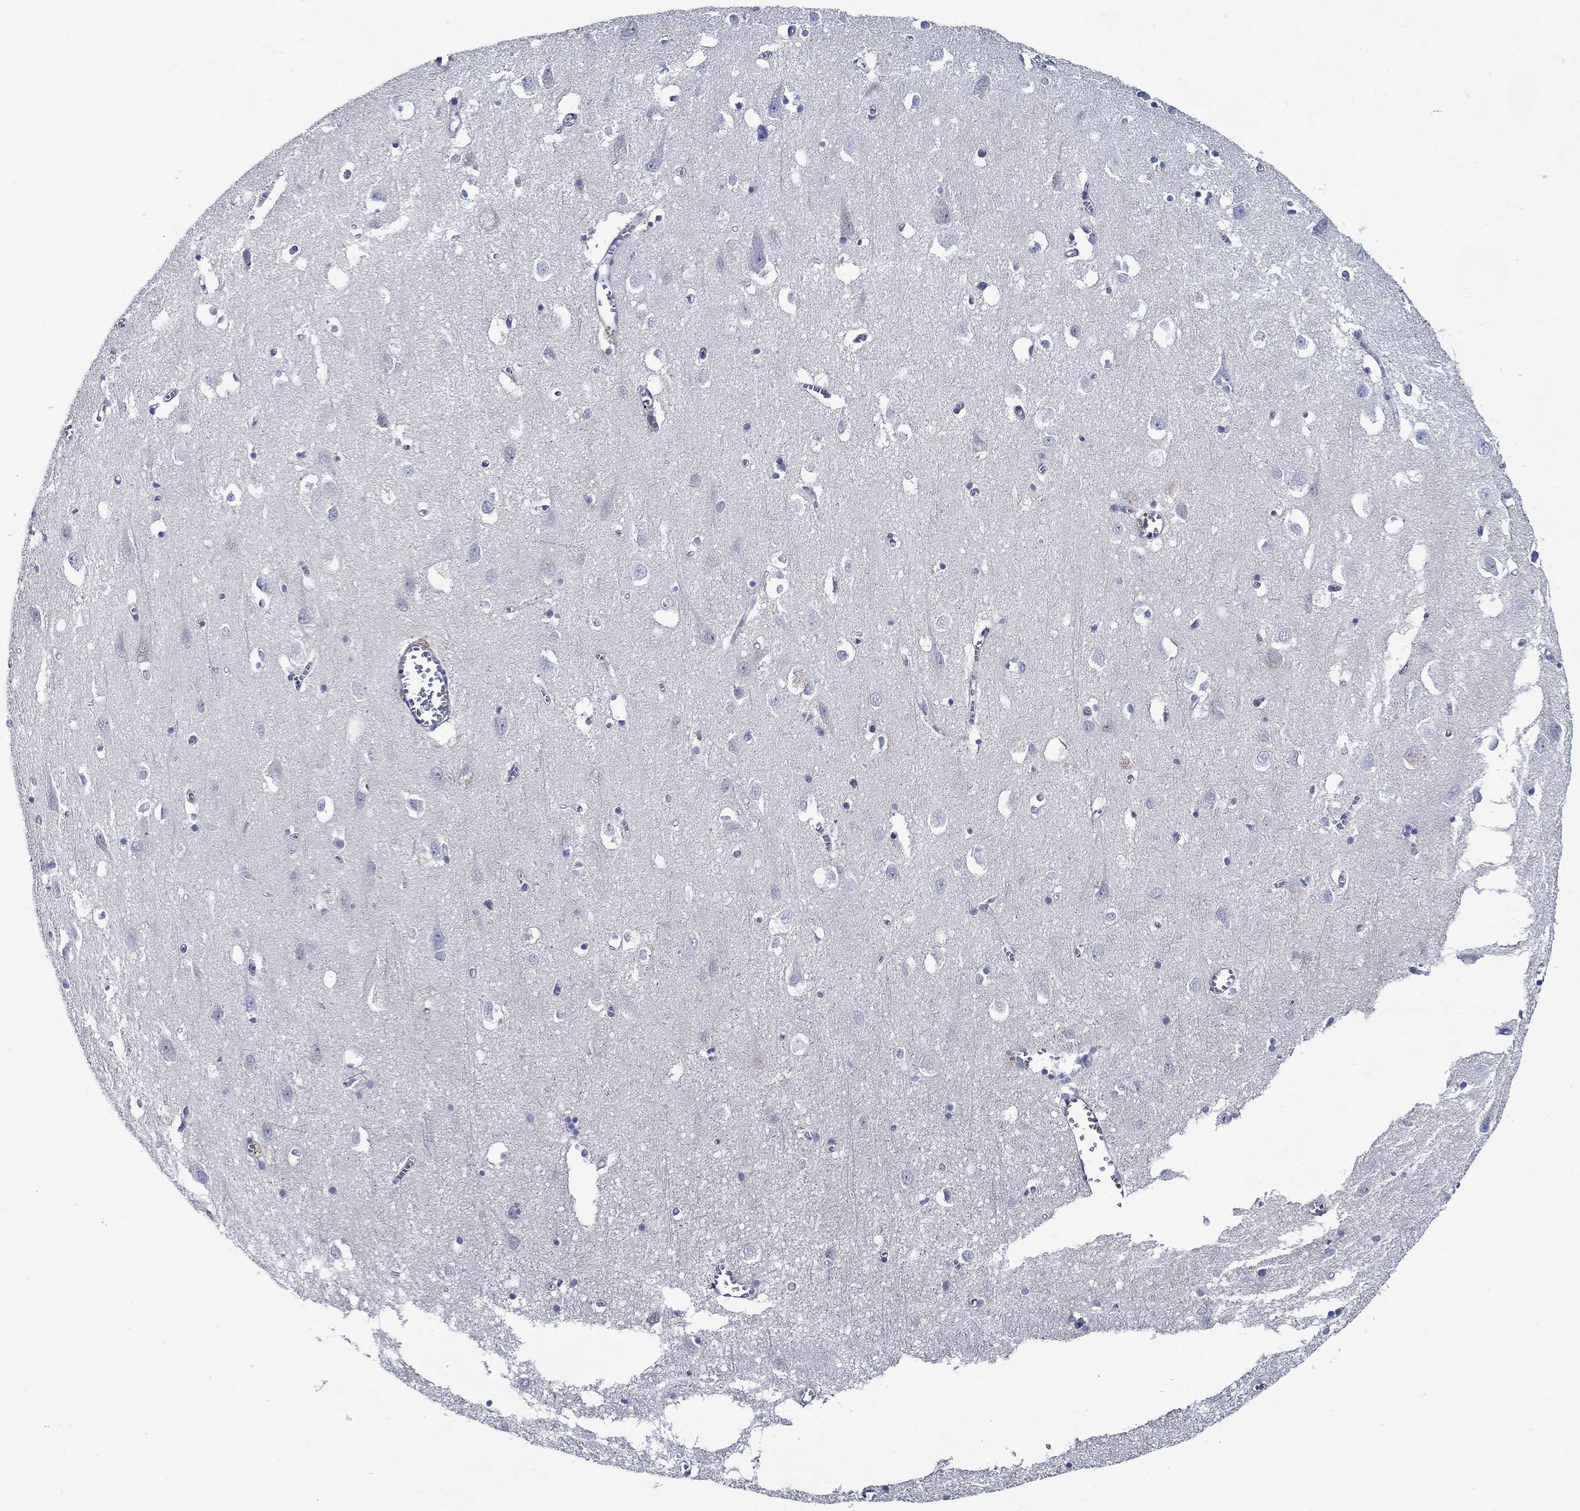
{"staining": {"intensity": "negative", "quantity": "none", "location": "none"}, "tissue": "cerebral cortex", "cell_type": "Endothelial cells", "image_type": "normal", "snomed": [{"axis": "morphology", "description": "Normal tissue, NOS"}, {"axis": "topography", "description": "Cerebral cortex"}], "caption": "Benign cerebral cortex was stained to show a protein in brown. There is no significant expression in endothelial cells. The staining is performed using DAB (3,3'-diaminobenzidine) brown chromogen with nuclei counter-stained in using hematoxylin.", "gene": "MC2R", "patient": {"sex": "male", "age": 70}}